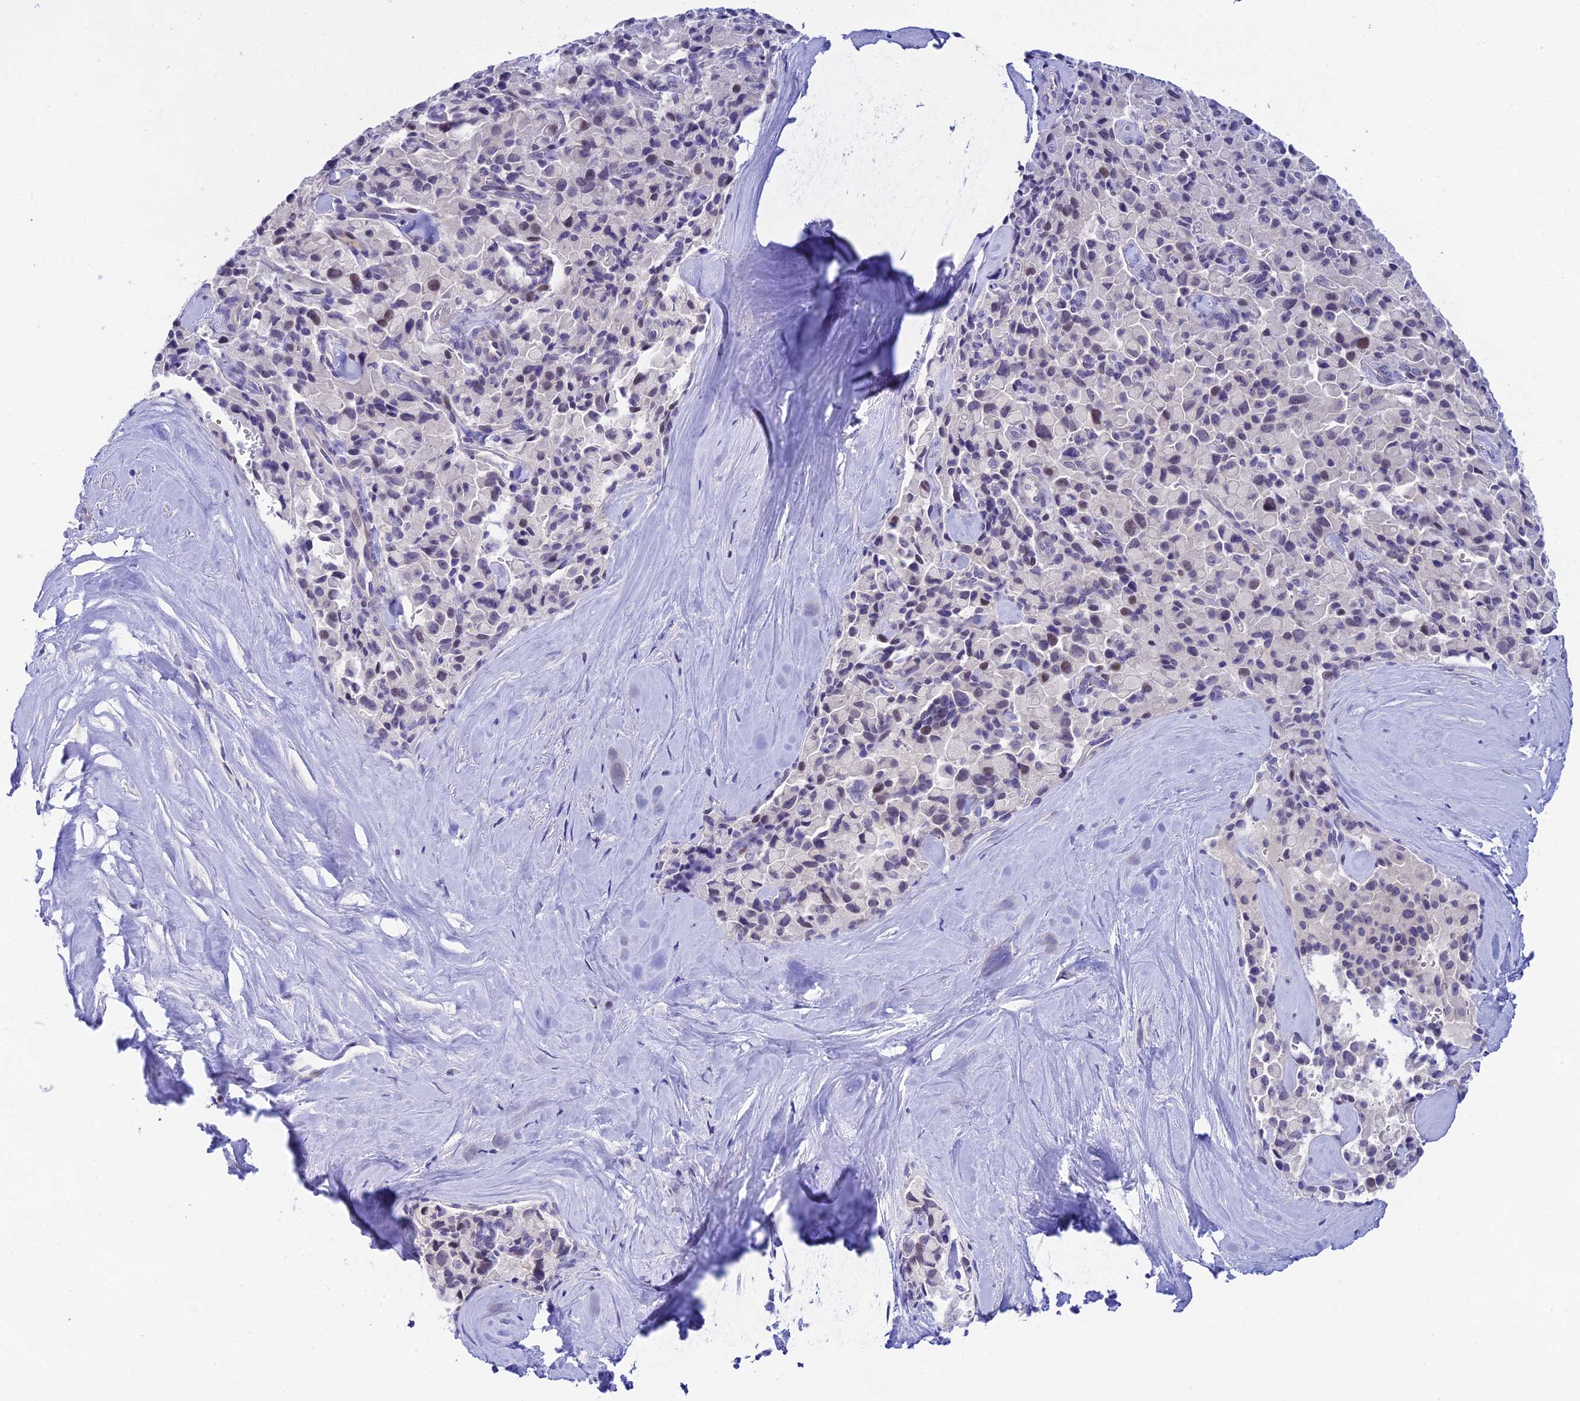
{"staining": {"intensity": "weak", "quantity": "<25%", "location": "nuclear"}, "tissue": "pancreatic cancer", "cell_type": "Tumor cells", "image_type": "cancer", "snomed": [{"axis": "morphology", "description": "Adenocarcinoma, NOS"}, {"axis": "topography", "description": "Pancreas"}], "caption": "Tumor cells are negative for protein expression in human pancreatic cancer (adenocarcinoma).", "gene": "RASGEF1B", "patient": {"sex": "male", "age": 65}}